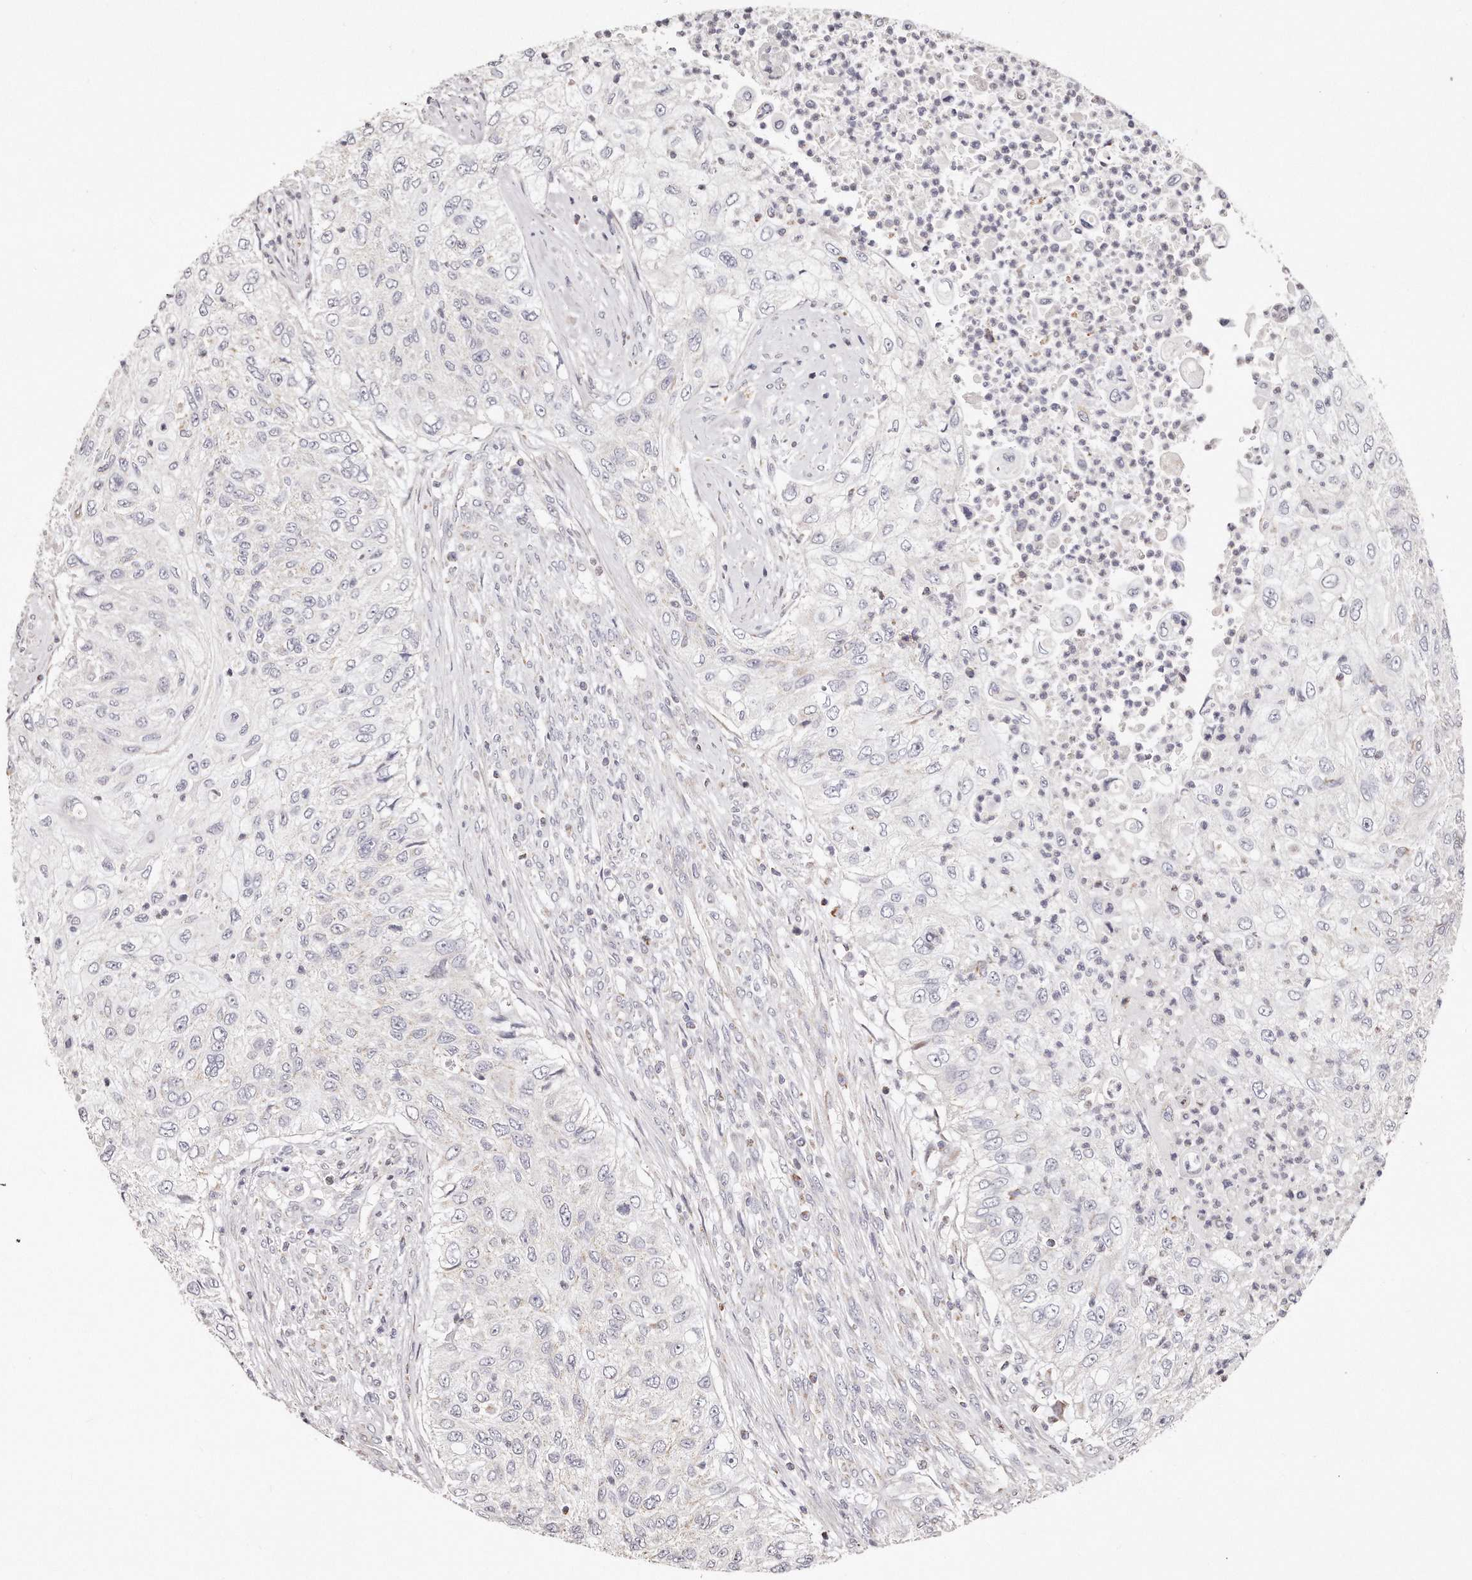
{"staining": {"intensity": "negative", "quantity": "none", "location": "none"}, "tissue": "urothelial cancer", "cell_type": "Tumor cells", "image_type": "cancer", "snomed": [{"axis": "morphology", "description": "Urothelial carcinoma, High grade"}, {"axis": "topography", "description": "Urinary bladder"}], "caption": "A micrograph of human high-grade urothelial carcinoma is negative for staining in tumor cells.", "gene": "RTKN", "patient": {"sex": "female", "age": 60}}